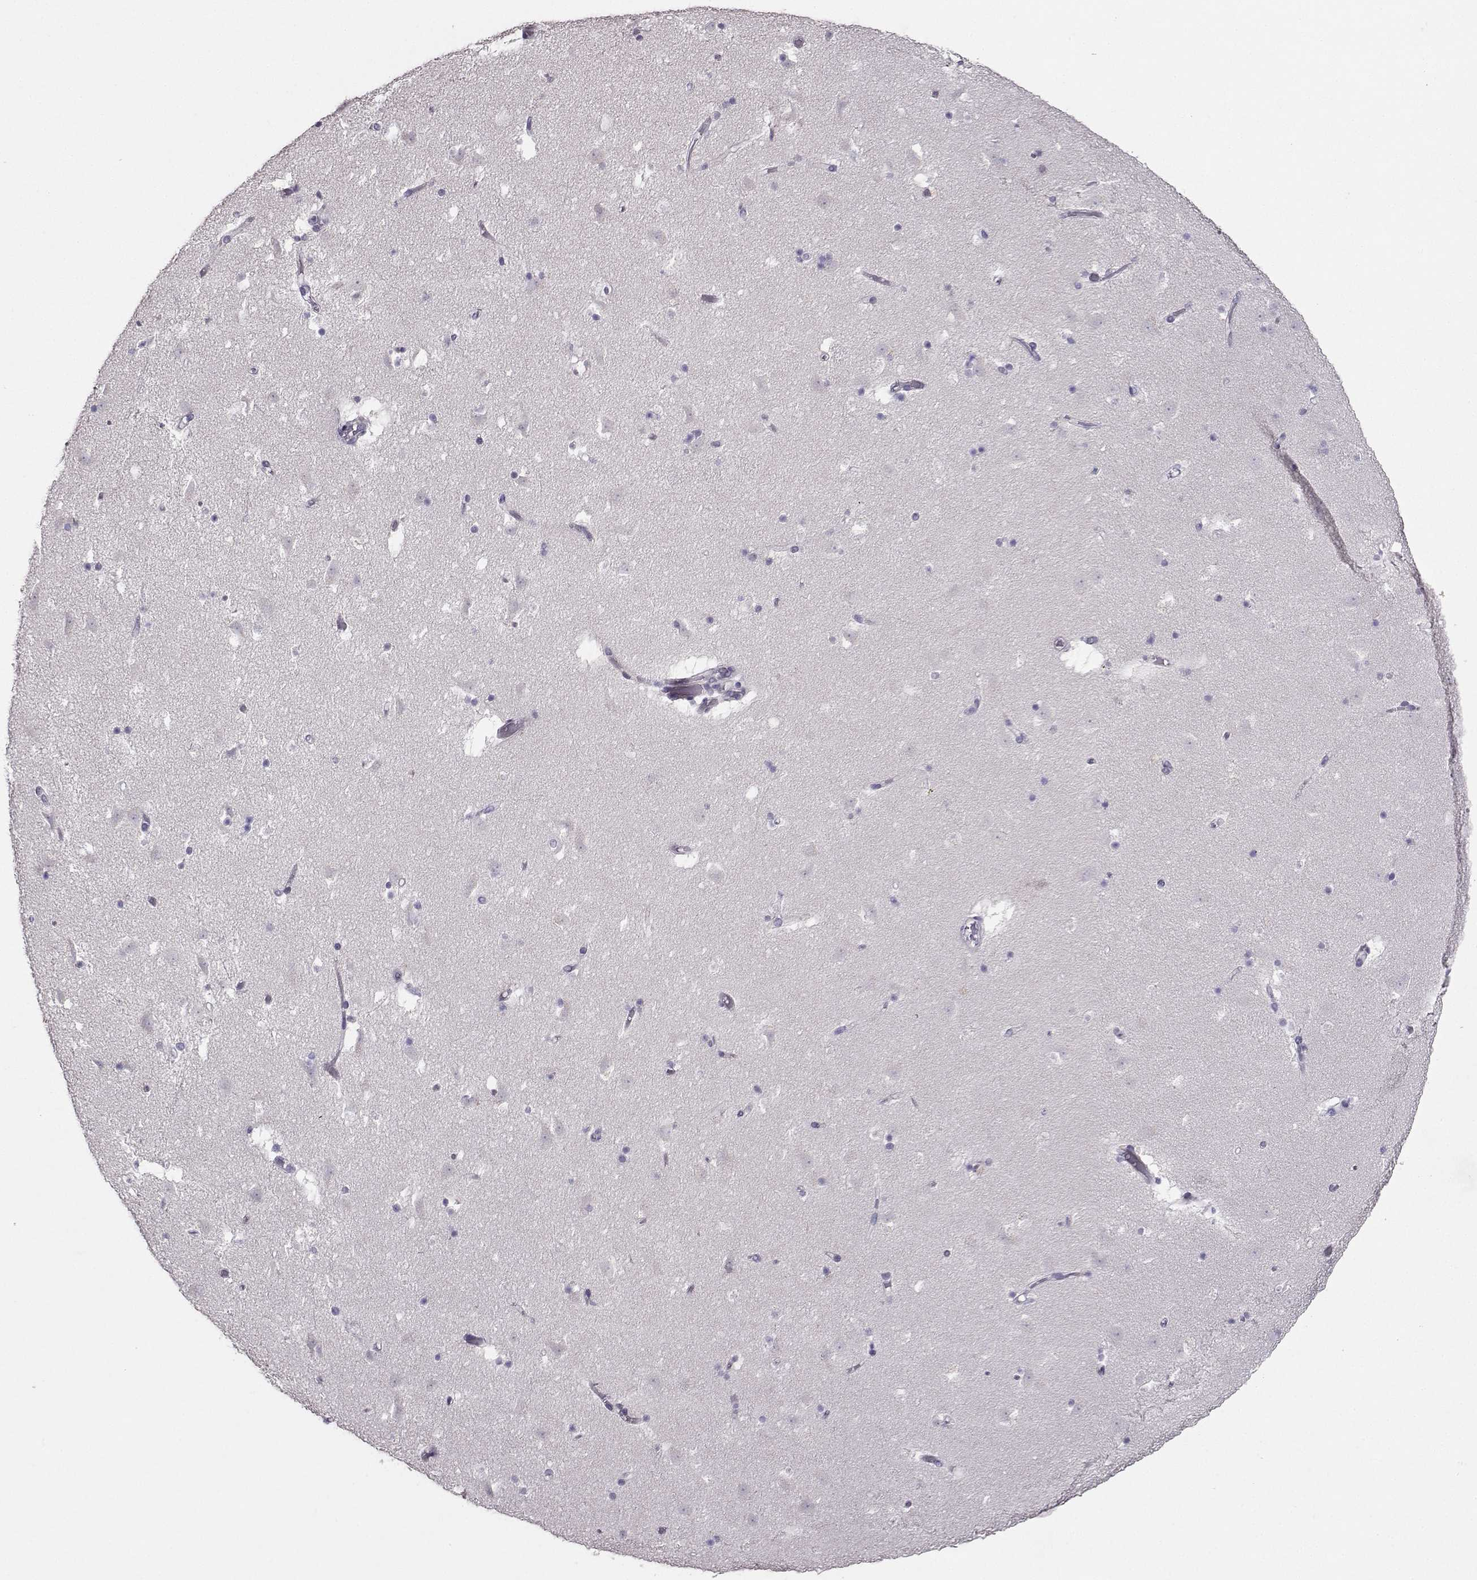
{"staining": {"intensity": "negative", "quantity": "none", "location": "none"}, "tissue": "caudate", "cell_type": "Glial cells", "image_type": "normal", "snomed": [{"axis": "morphology", "description": "Normal tissue, NOS"}, {"axis": "topography", "description": "Lateral ventricle wall"}], "caption": "An image of caudate stained for a protein displays no brown staining in glial cells.", "gene": "CARTPT", "patient": {"sex": "female", "age": 42}}